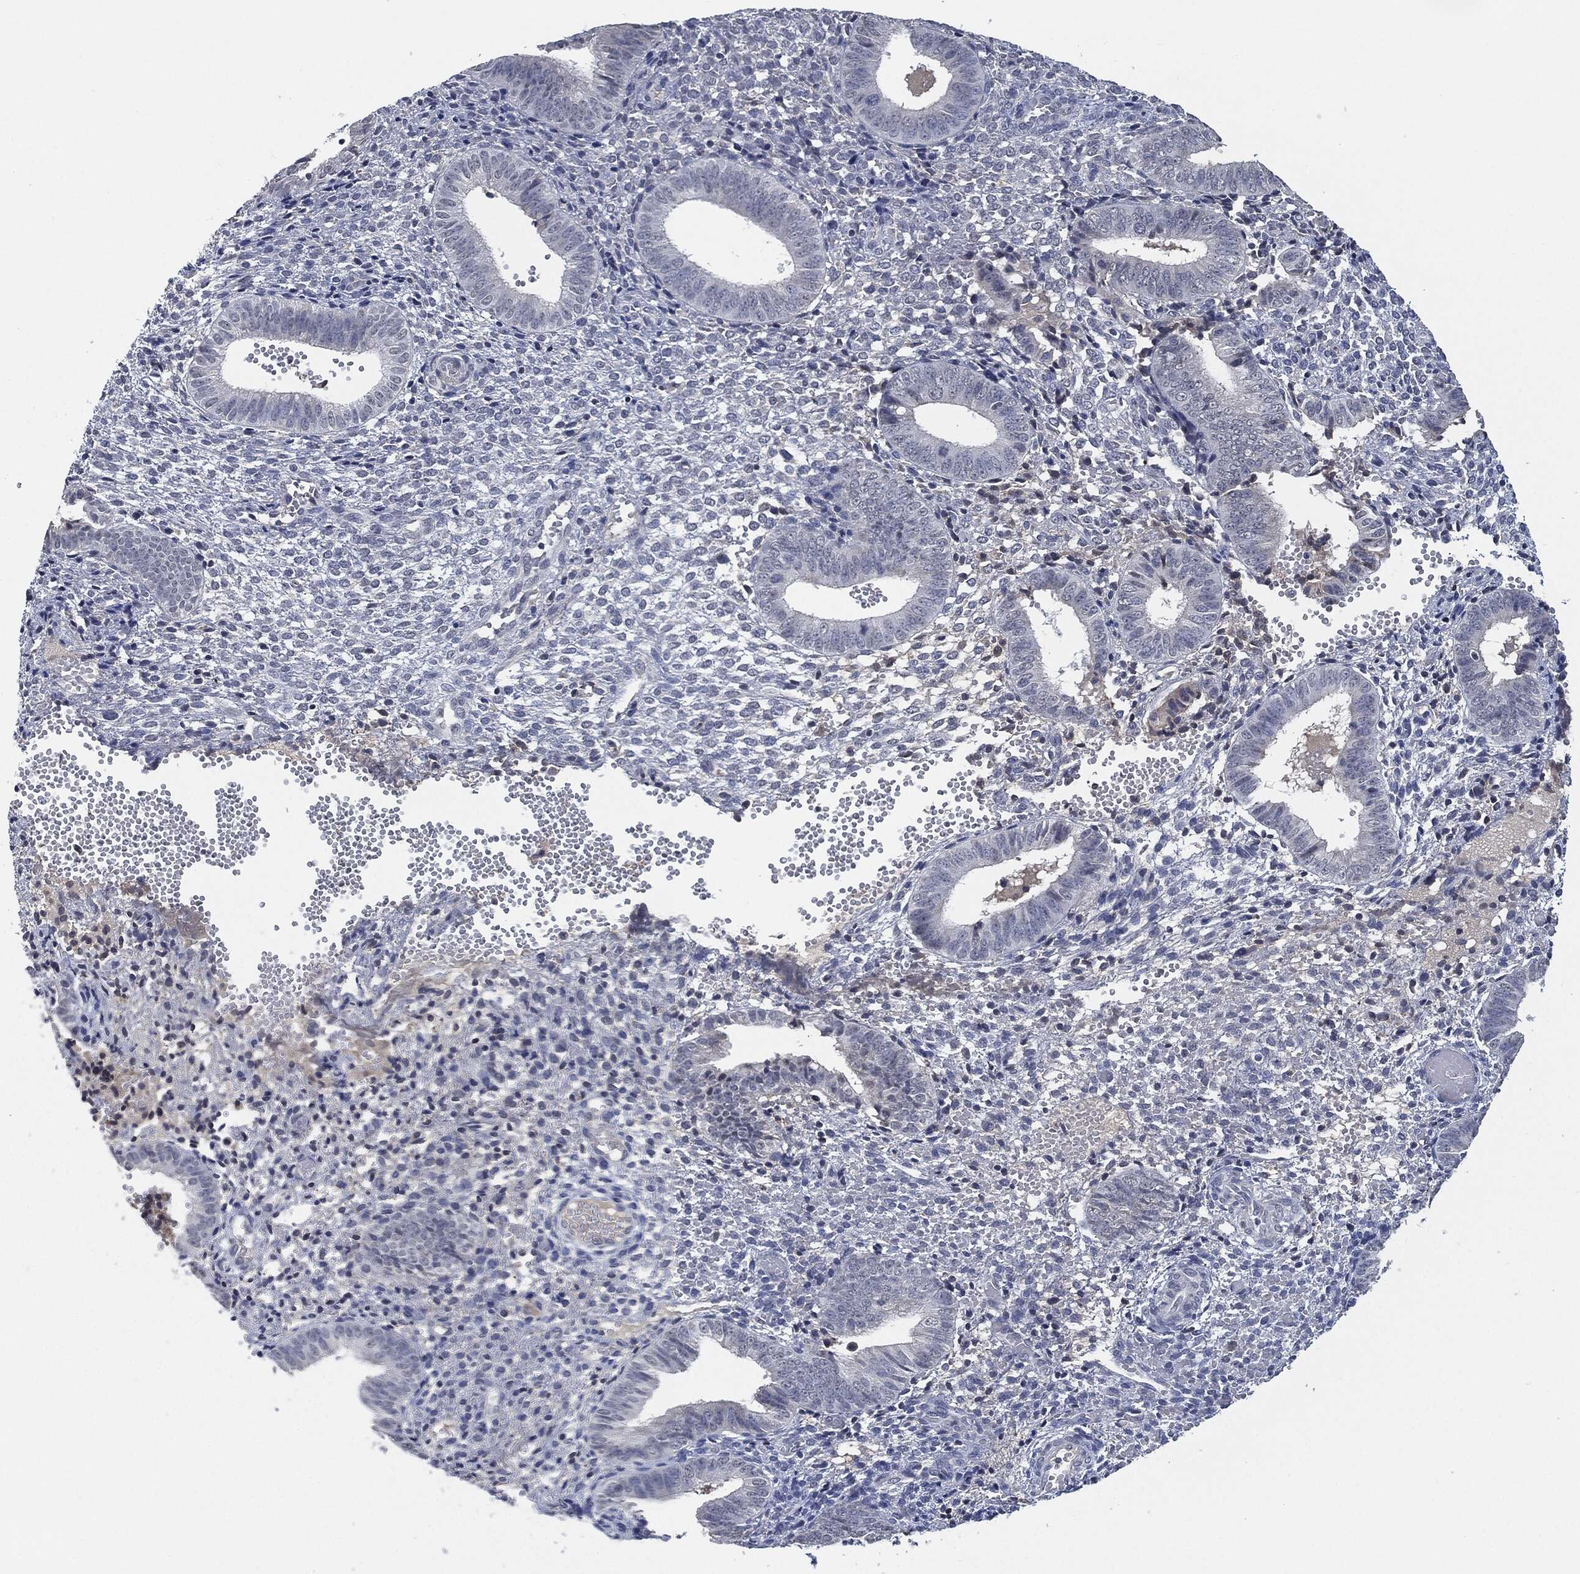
{"staining": {"intensity": "negative", "quantity": "none", "location": "none"}, "tissue": "endometrium", "cell_type": "Cells in endometrial stroma", "image_type": "normal", "snomed": [{"axis": "morphology", "description": "Normal tissue, NOS"}, {"axis": "topography", "description": "Endometrium"}], "caption": "Immunohistochemistry (IHC) micrograph of normal endometrium stained for a protein (brown), which reveals no positivity in cells in endometrial stroma.", "gene": "IL2RG", "patient": {"sex": "female", "age": 42}}